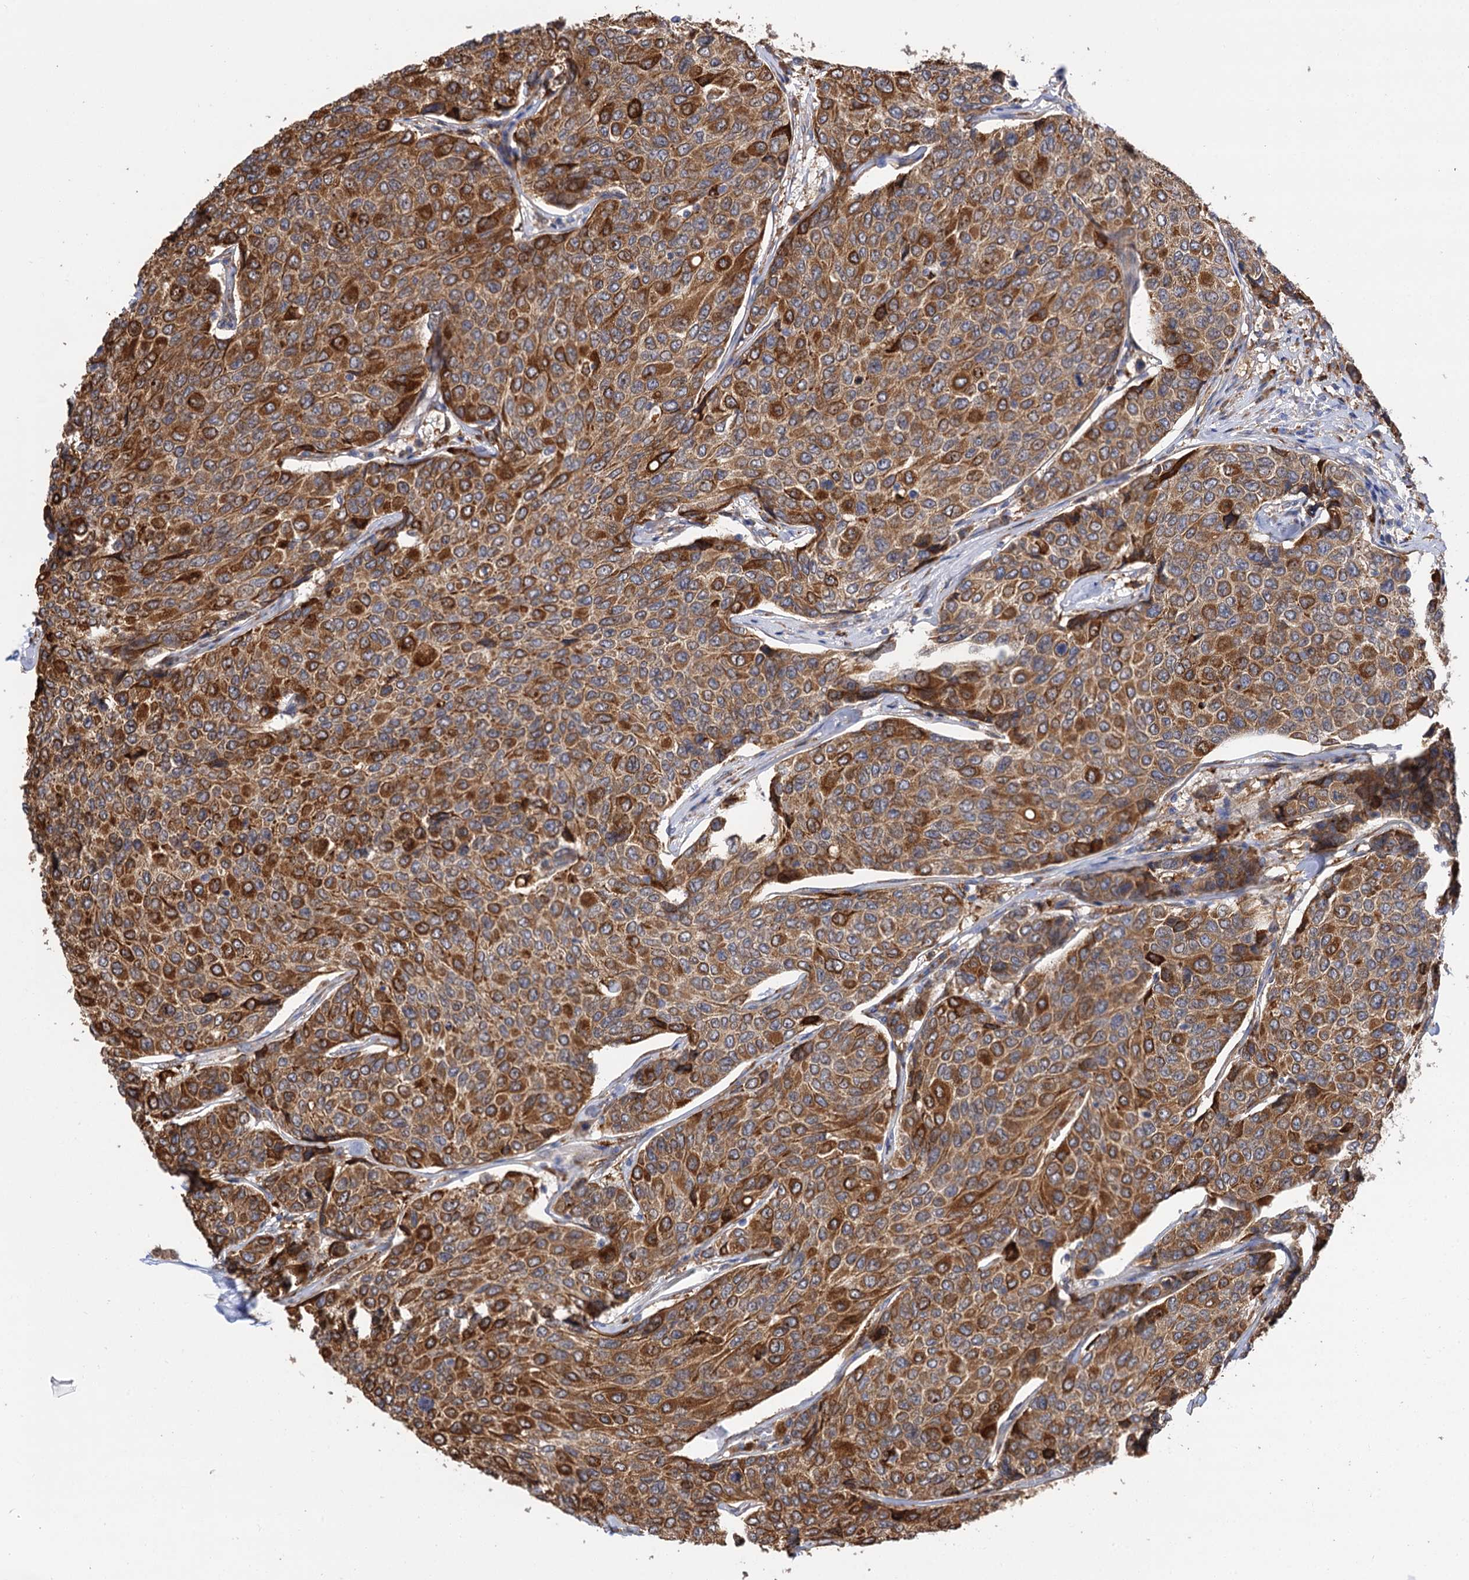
{"staining": {"intensity": "strong", "quantity": ">75%", "location": "cytoplasmic/membranous"}, "tissue": "breast cancer", "cell_type": "Tumor cells", "image_type": "cancer", "snomed": [{"axis": "morphology", "description": "Duct carcinoma"}, {"axis": "topography", "description": "Breast"}], "caption": "Breast invasive ductal carcinoma stained with DAB IHC shows high levels of strong cytoplasmic/membranous positivity in about >75% of tumor cells. Immunohistochemistry (ihc) stains the protein in brown and the nuclei are stained blue.", "gene": "PPIP5K2", "patient": {"sex": "female", "age": 55}}